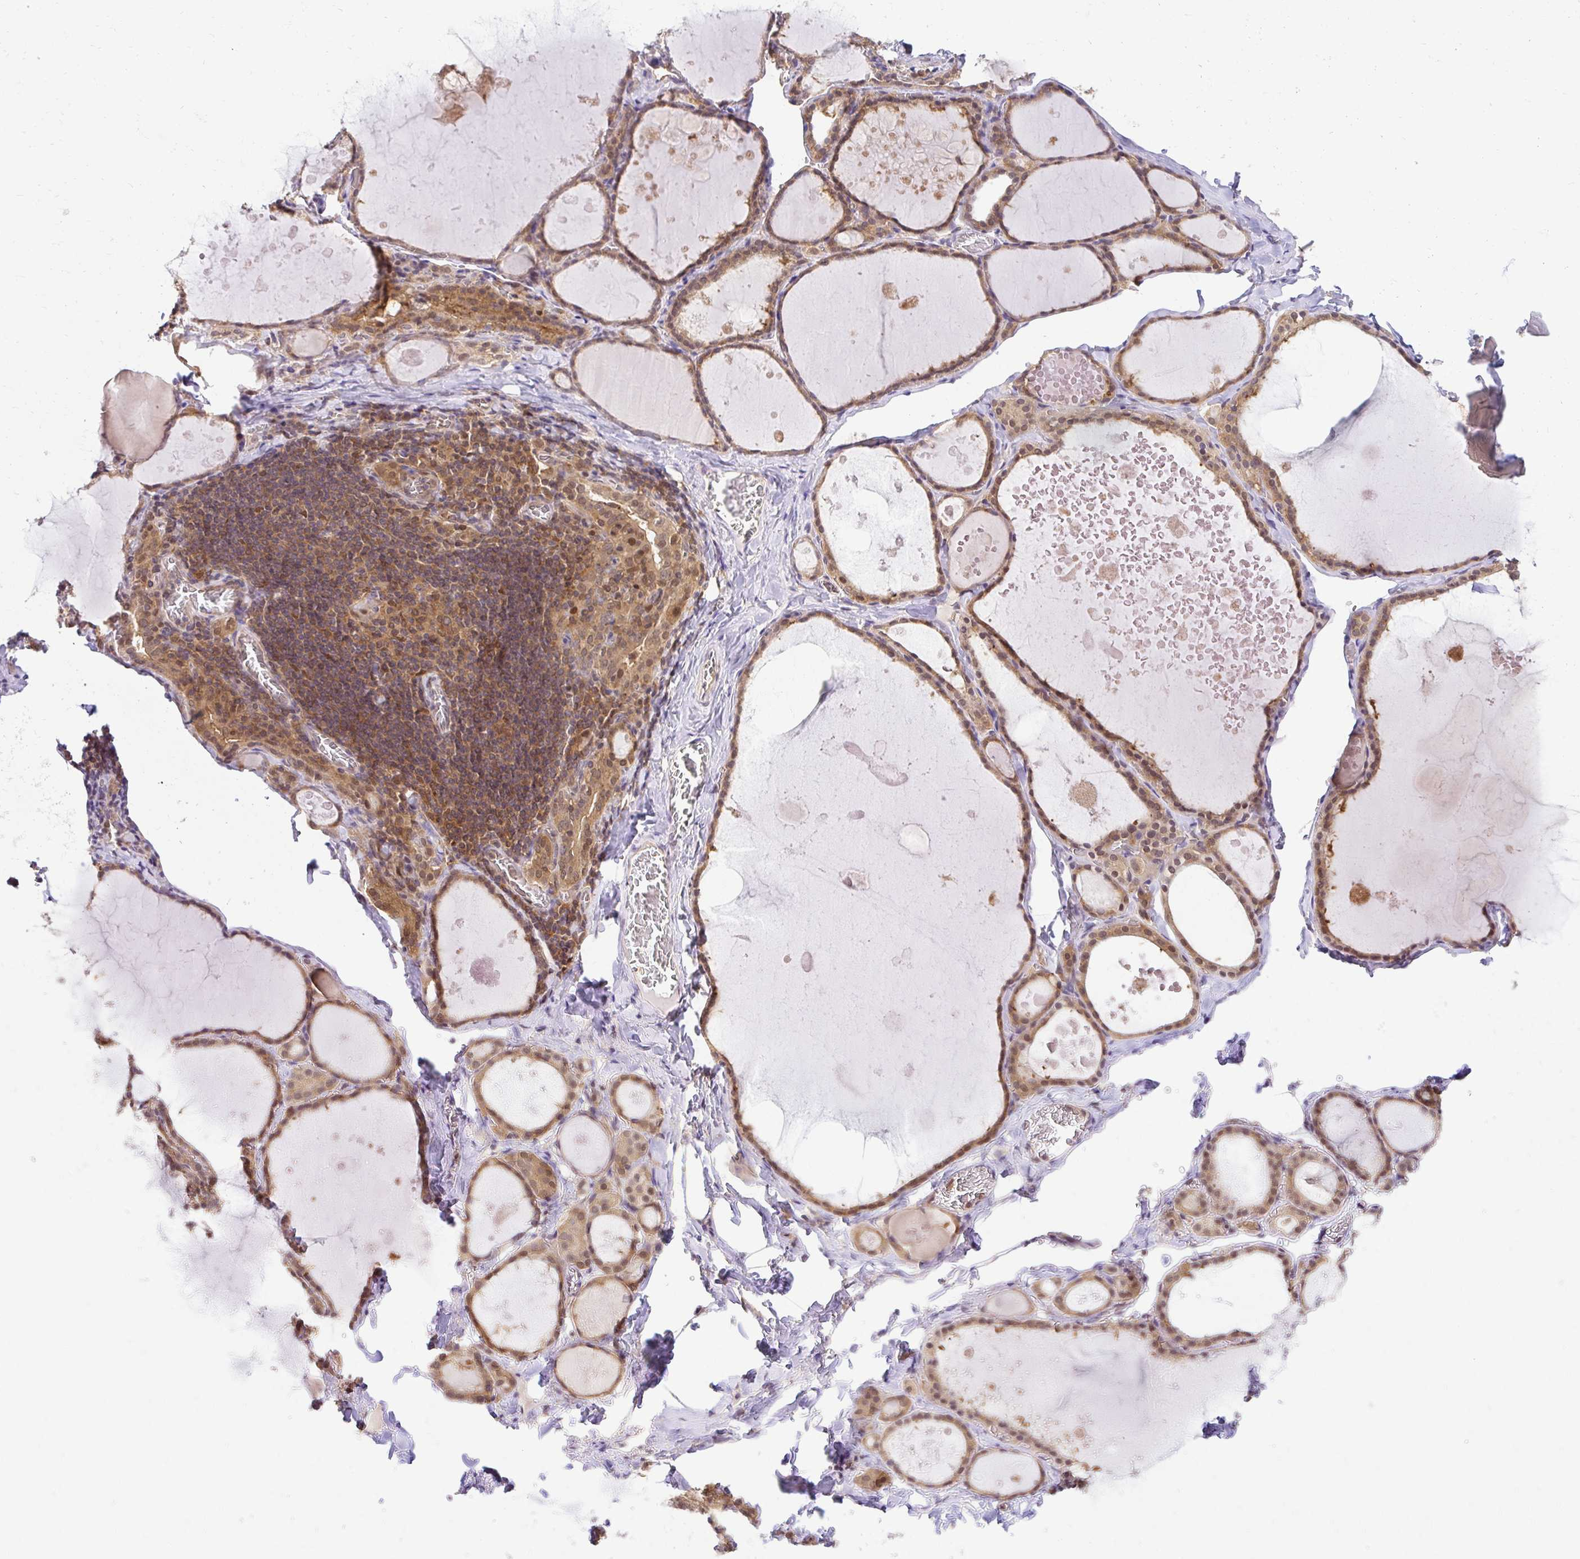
{"staining": {"intensity": "moderate", "quantity": ">75%", "location": "cytoplasmic/membranous,nuclear"}, "tissue": "thyroid gland", "cell_type": "Glandular cells", "image_type": "normal", "snomed": [{"axis": "morphology", "description": "Normal tissue, NOS"}, {"axis": "topography", "description": "Thyroid gland"}], "caption": "The immunohistochemical stain highlights moderate cytoplasmic/membranous,nuclear positivity in glandular cells of normal thyroid gland. Nuclei are stained in blue.", "gene": "PSMA4", "patient": {"sex": "male", "age": 56}}